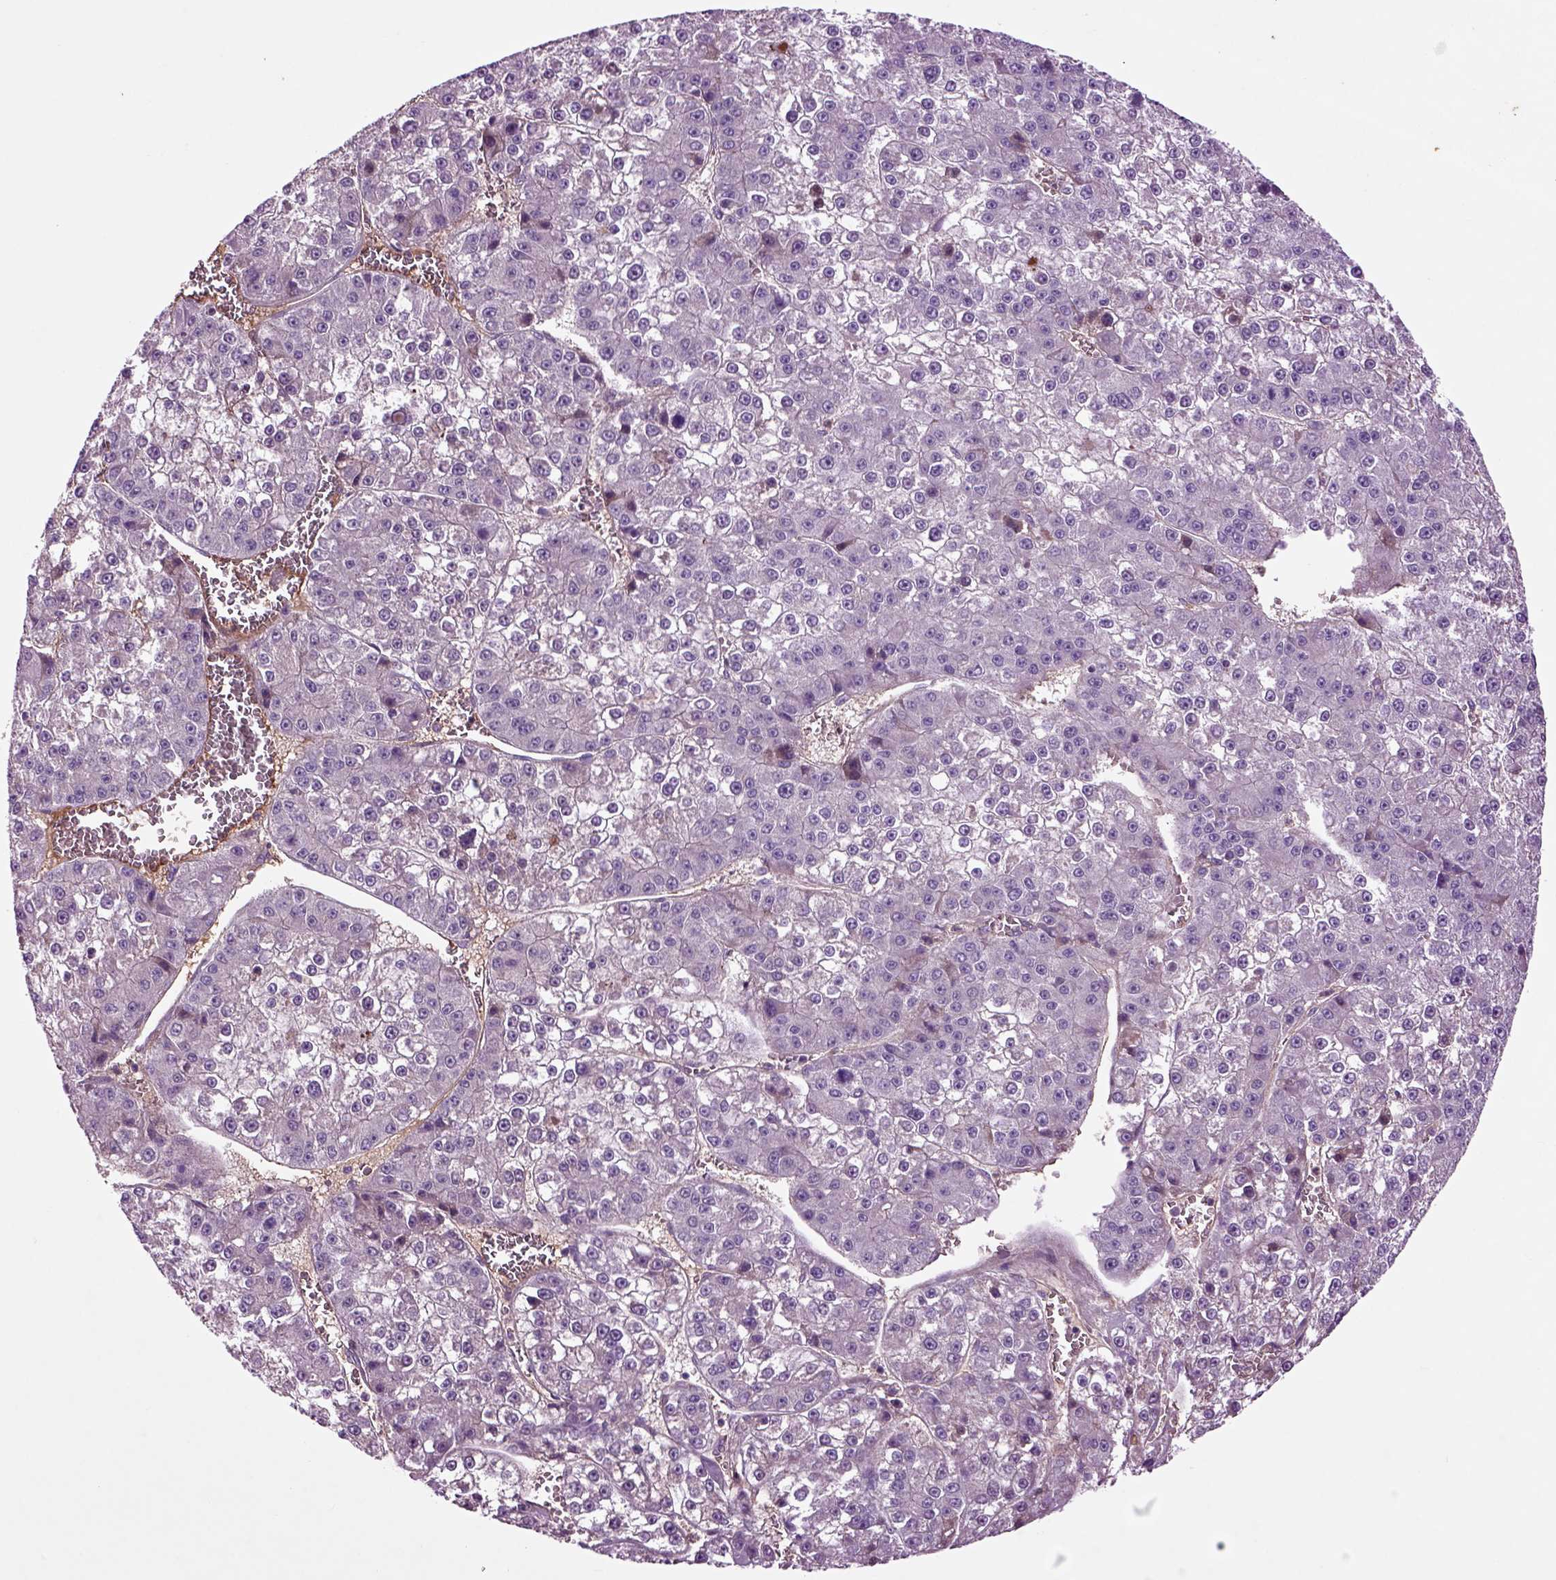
{"staining": {"intensity": "negative", "quantity": "none", "location": "none"}, "tissue": "liver cancer", "cell_type": "Tumor cells", "image_type": "cancer", "snomed": [{"axis": "morphology", "description": "Carcinoma, Hepatocellular, NOS"}, {"axis": "topography", "description": "Liver"}], "caption": "Liver cancer was stained to show a protein in brown. There is no significant positivity in tumor cells.", "gene": "SPON1", "patient": {"sex": "female", "age": 73}}